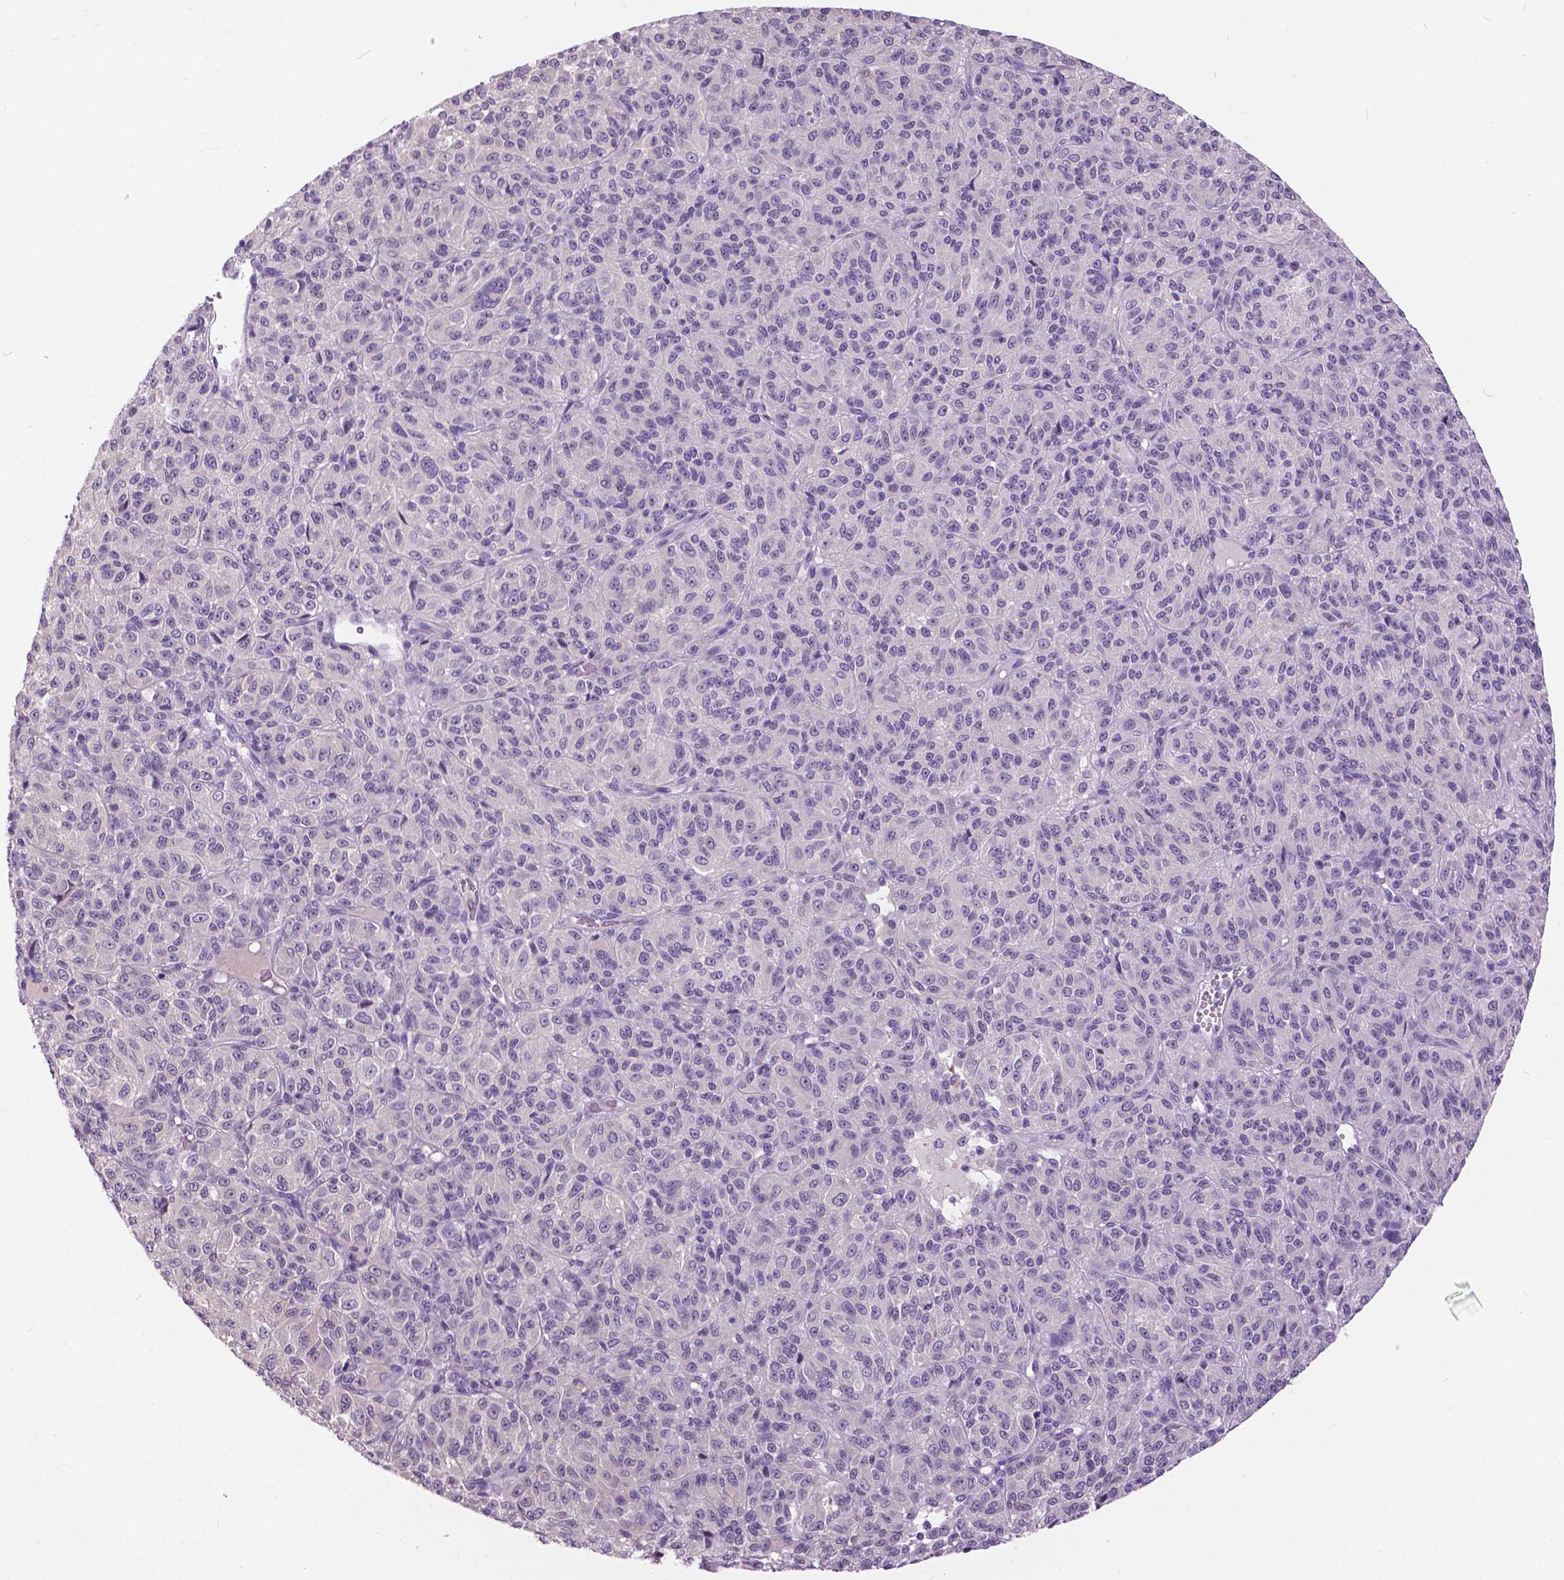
{"staining": {"intensity": "negative", "quantity": "none", "location": "none"}, "tissue": "melanoma", "cell_type": "Tumor cells", "image_type": "cancer", "snomed": [{"axis": "morphology", "description": "Malignant melanoma, Metastatic site"}, {"axis": "topography", "description": "Brain"}], "caption": "IHC of human melanoma demonstrates no expression in tumor cells.", "gene": "TP53TG5", "patient": {"sex": "female", "age": 56}}